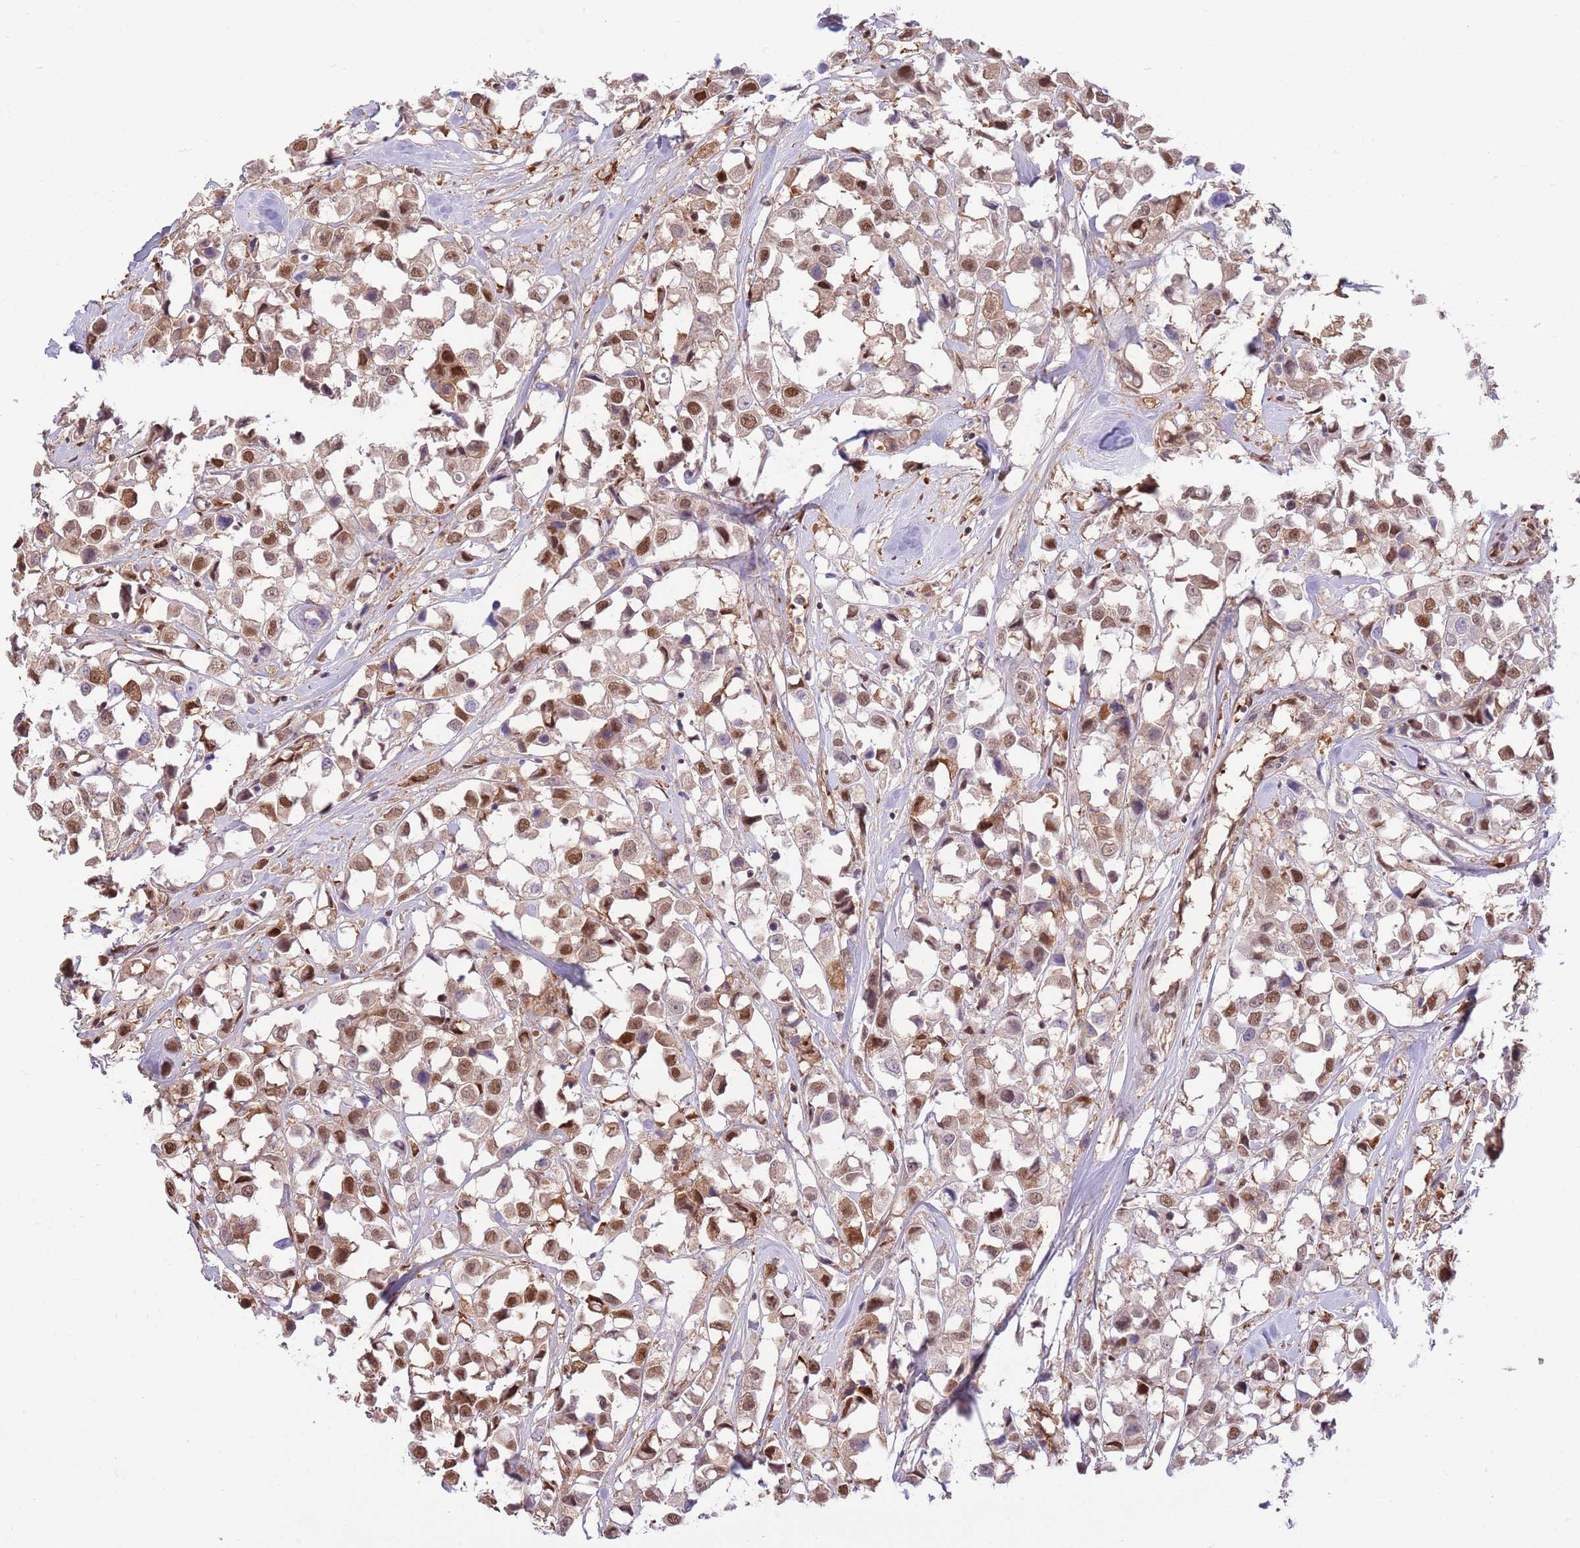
{"staining": {"intensity": "moderate", "quantity": ">75%", "location": "nuclear"}, "tissue": "breast cancer", "cell_type": "Tumor cells", "image_type": "cancer", "snomed": [{"axis": "morphology", "description": "Duct carcinoma"}, {"axis": "topography", "description": "Breast"}], "caption": "Protein expression analysis of breast cancer (intraductal carcinoma) demonstrates moderate nuclear positivity in approximately >75% of tumor cells.", "gene": "NSFL1C", "patient": {"sex": "female", "age": 61}}